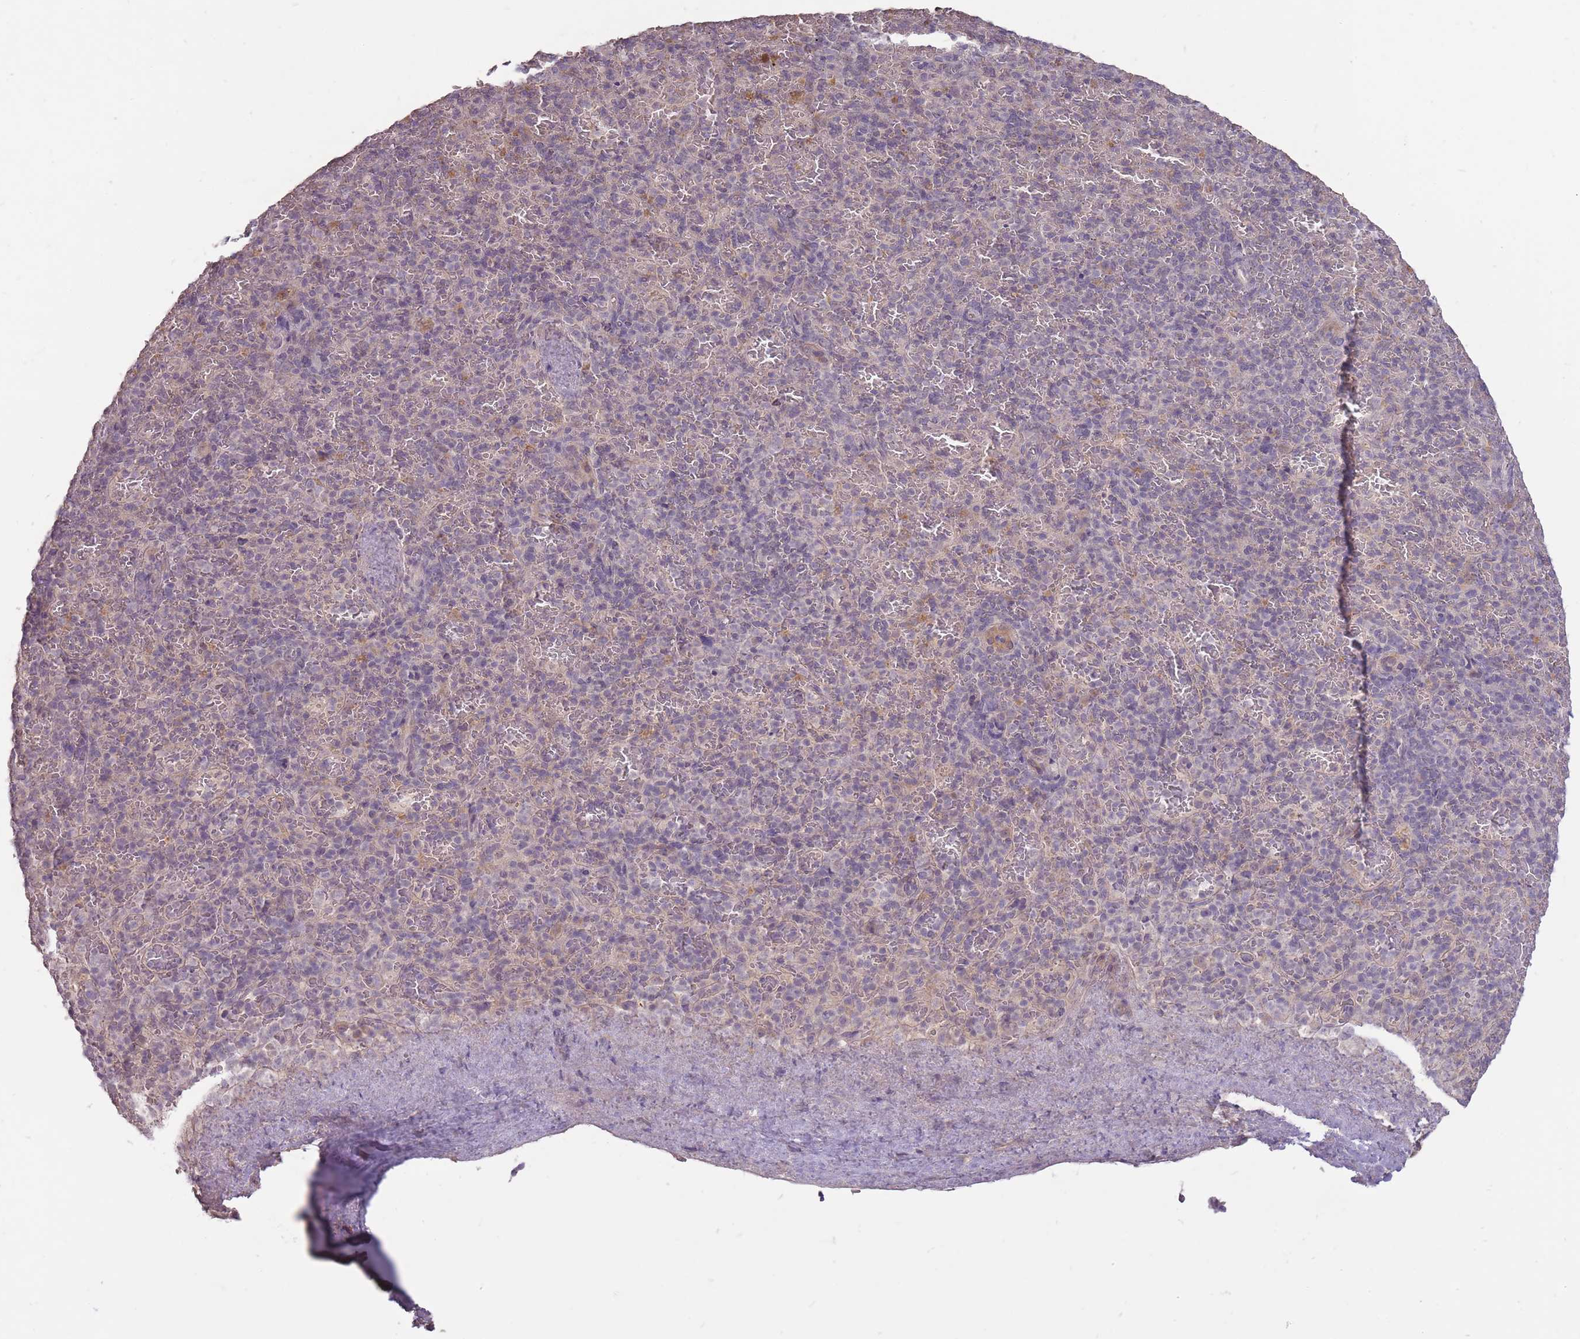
{"staining": {"intensity": "negative", "quantity": "none", "location": "none"}, "tissue": "spleen", "cell_type": "Cells in red pulp", "image_type": "normal", "snomed": [{"axis": "morphology", "description": "Normal tissue, NOS"}, {"axis": "topography", "description": "Spleen"}], "caption": "Micrograph shows no significant protein staining in cells in red pulp of normal spleen.", "gene": "LRATD2", "patient": {"sex": "female", "age": 74}}